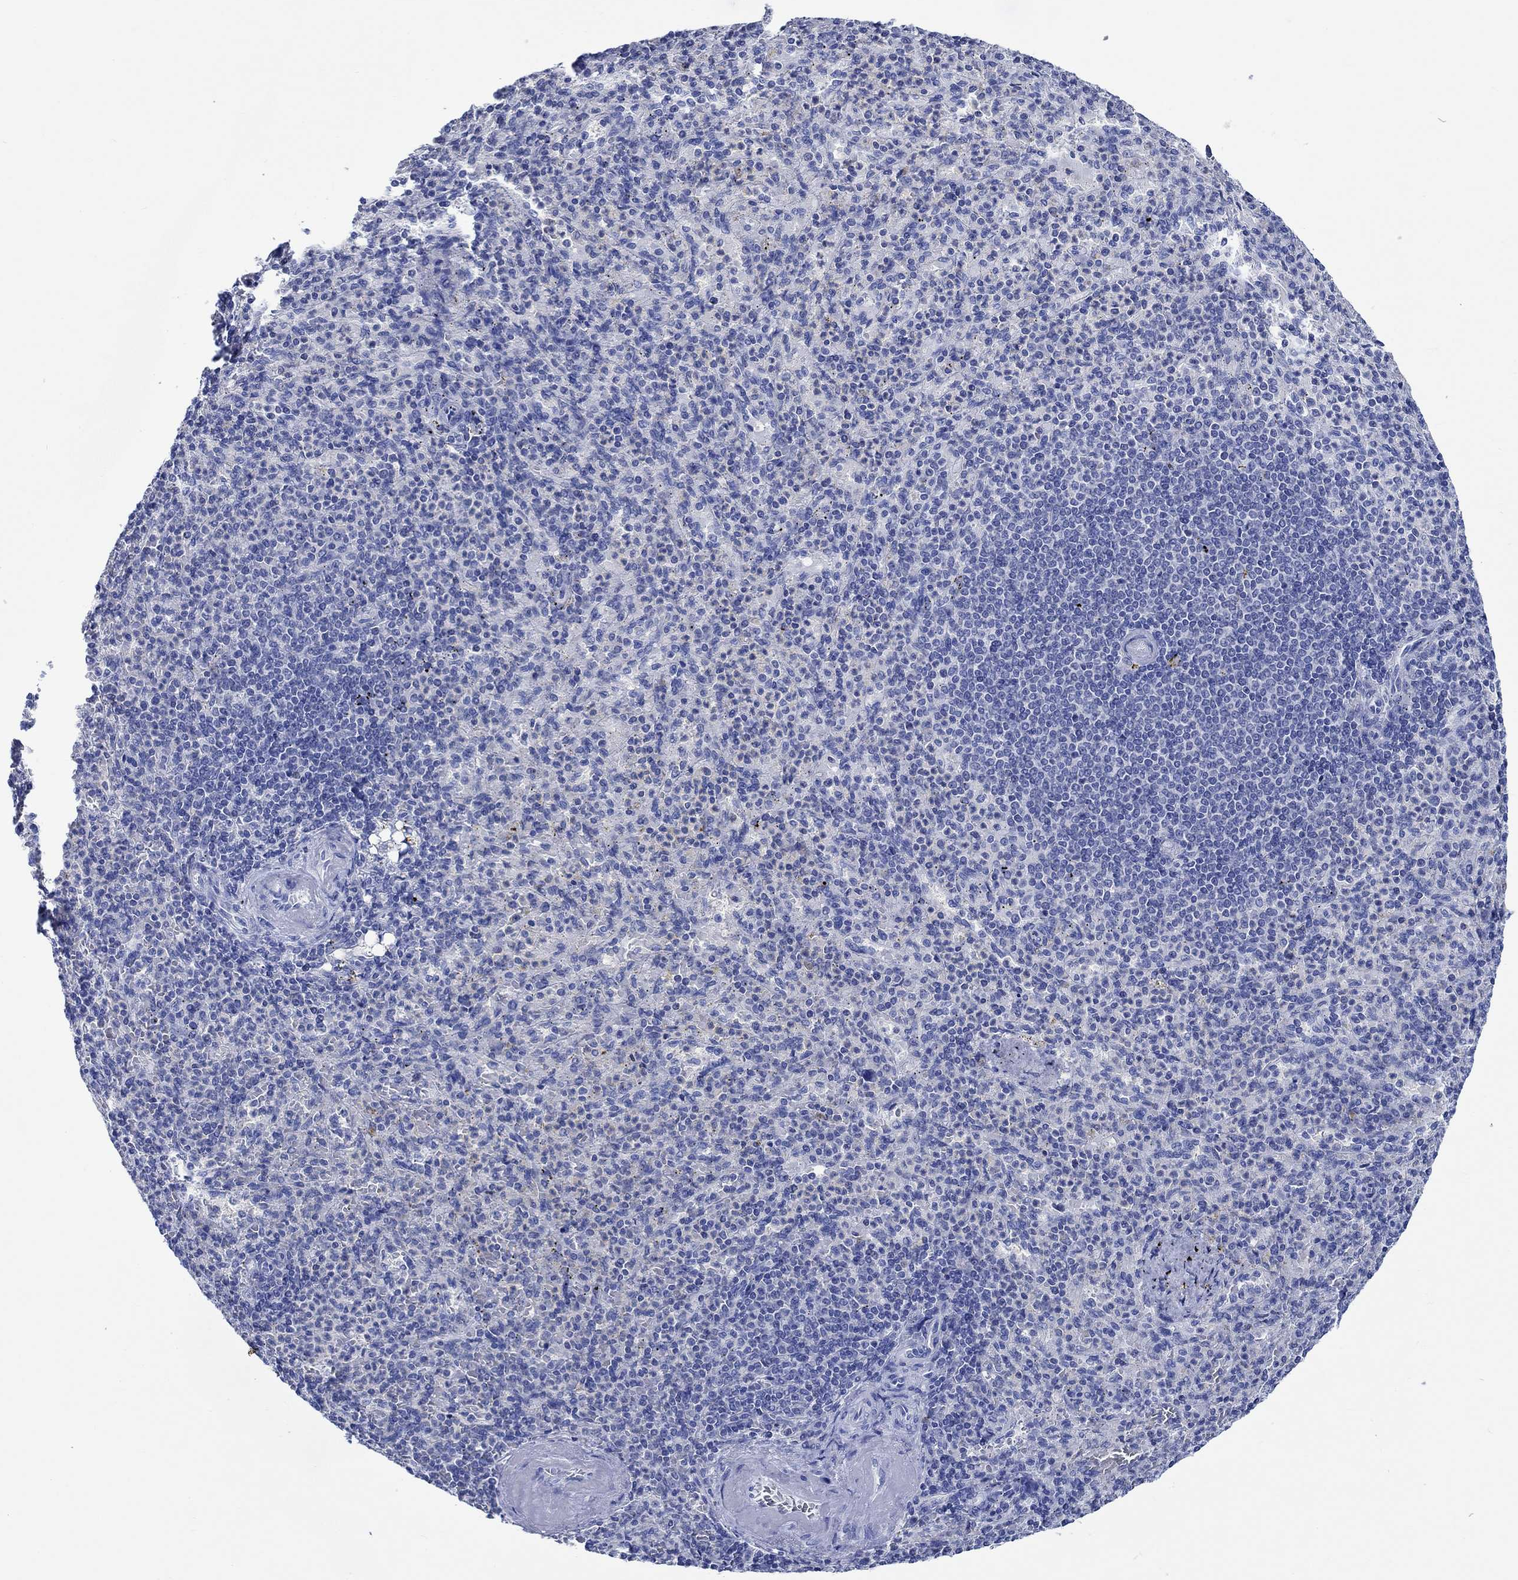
{"staining": {"intensity": "negative", "quantity": "none", "location": "none"}, "tissue": "spleen", "cell_type": "Cells in red pulp", "image_type": "normal", "snomed": [{"axis": "morphology", "description": "Normal tissue, NOS"}, {"axis": "topography", "description": "Spleen"}], "caption": "Cells in red pulp are negative for brown protein staining in benign spleen. The staining is performed using DAB (3,3'-diaminobenzidine) brown chromogen with nuclei counter-stained in using hematoxylin.", "gene": "PTPRN2", "patient": {"sex": "female", "age": 74}}